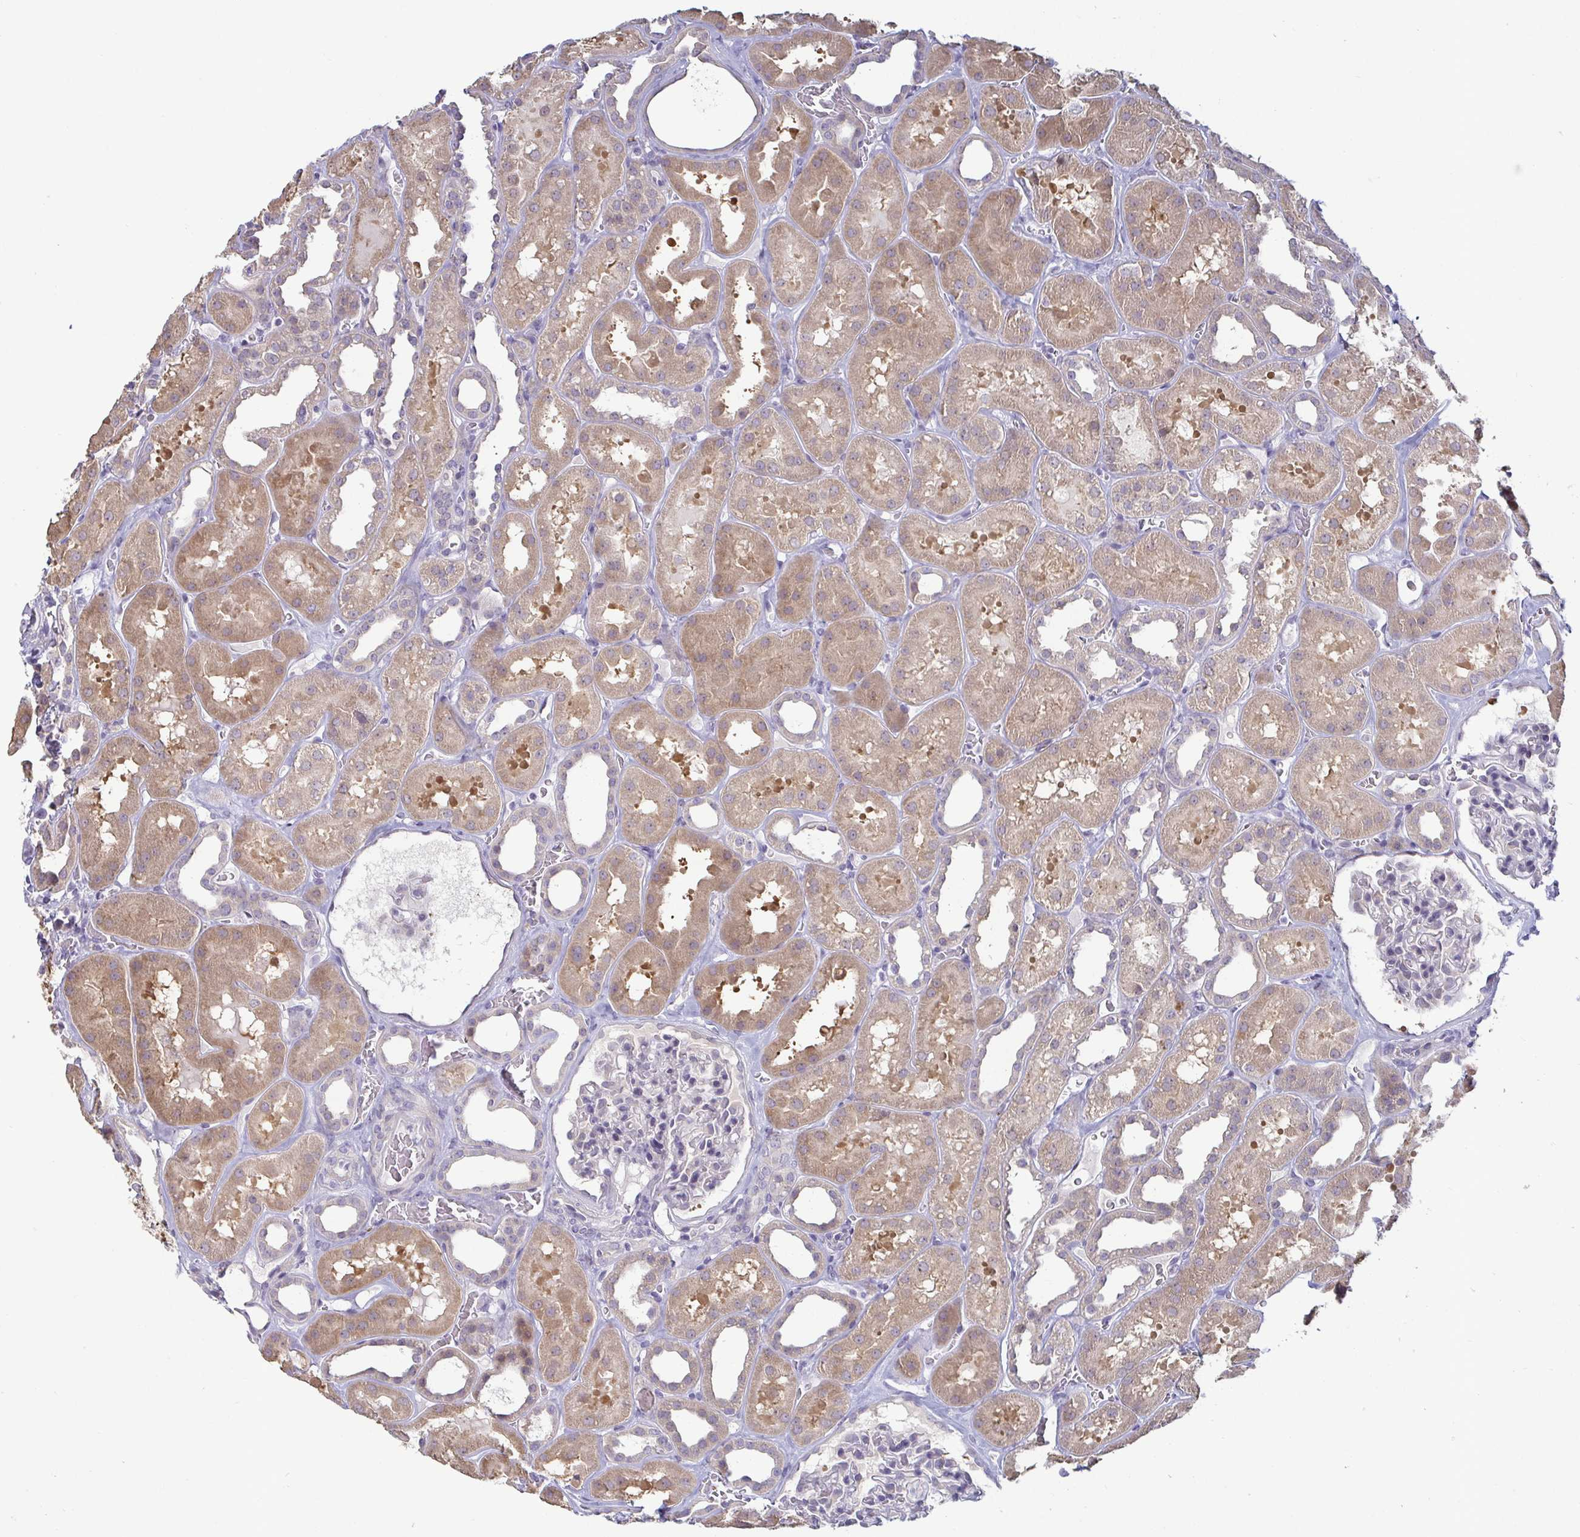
{"staining": {"intensity": "negative", "quantity": "none", "location": "none"}, "tissue": "kidney", "cell_type": "Cells in glomeruli", "image_type": "normal", "snomed": [{"axis": "morphology", "description": "Normal tissue, NOS"}, {"axis": "topography", "description": "Kidney"}], "caption": "Protein analysis of benign kidney exhibits no significant staining in cells in glomeruli.", "gene": "GSTM1", "patient": {"sex": "female", "age": 41}}